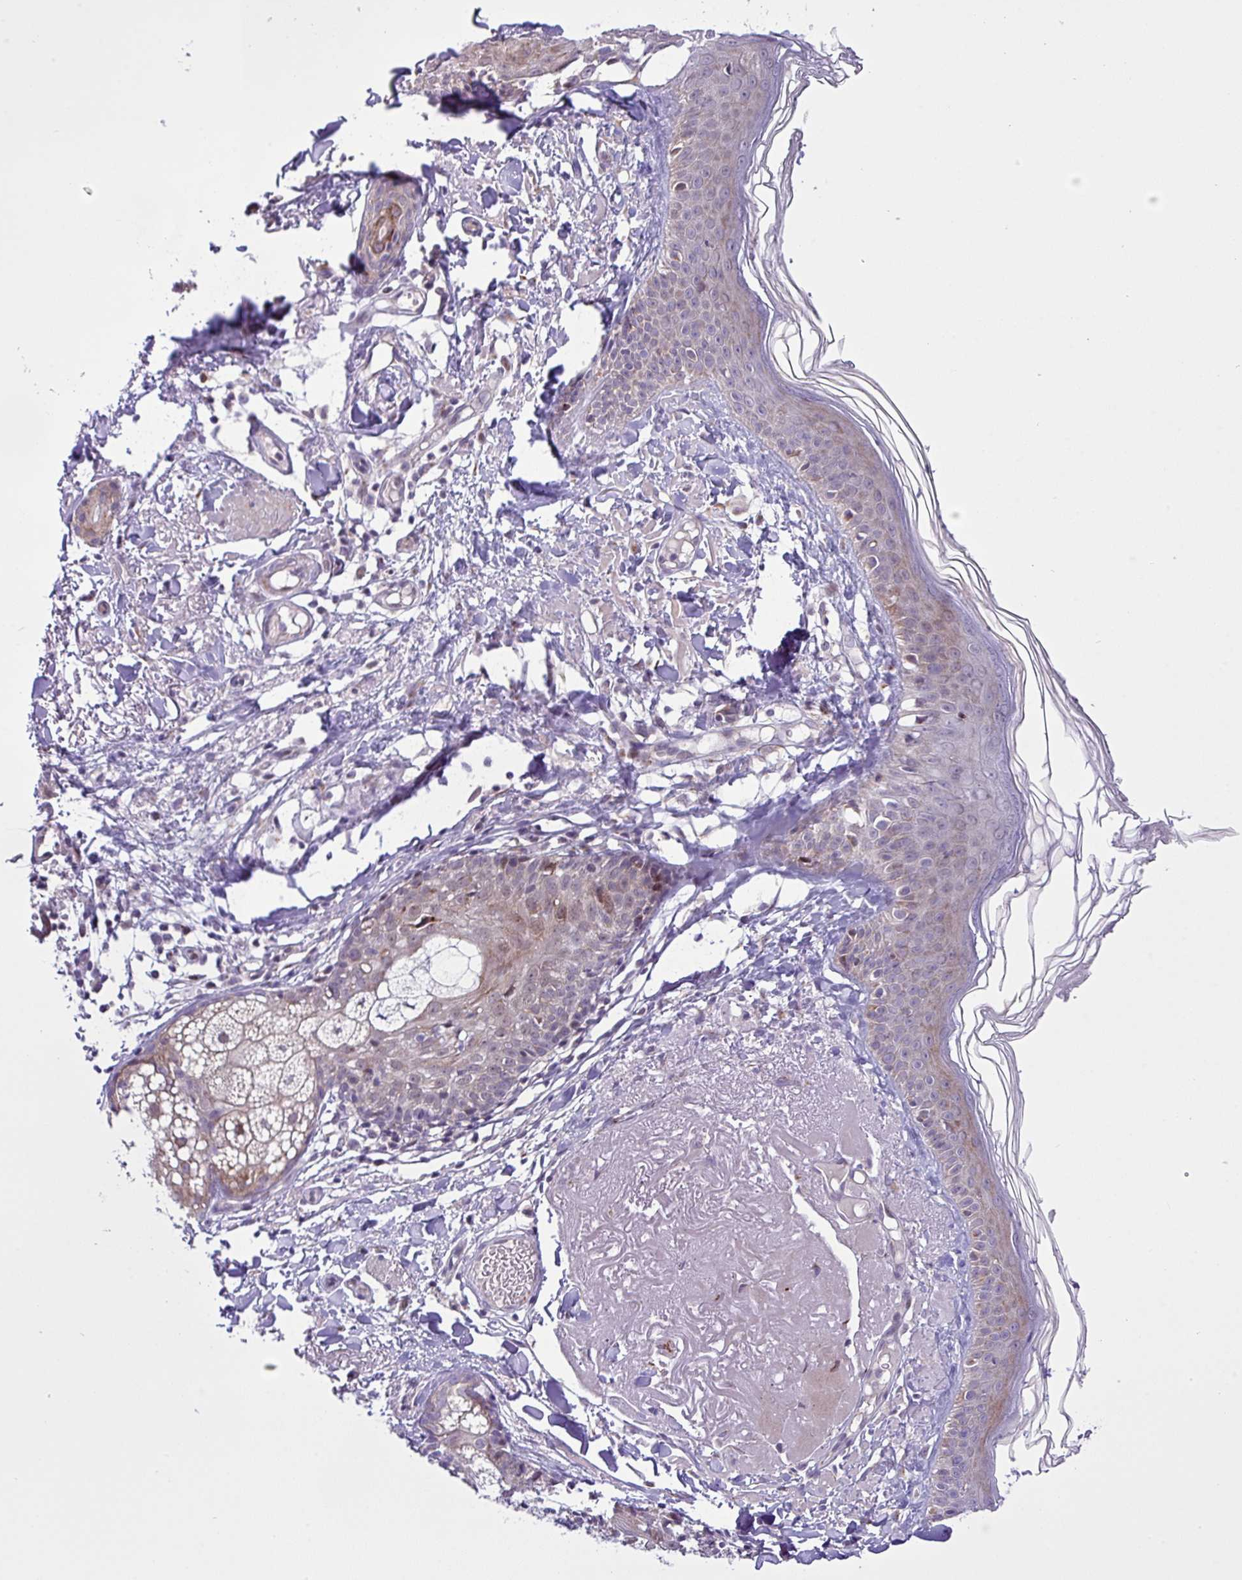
{"staining": {"intensity": "negative", "quantity": "none", "location": "none"}, "tissue": "skin", "cell_type": "Fibroblasts", "image_type": "normal", "snomed": [{"axis": "morphology", "description": "Normal tissue, NOS"}, {"axis": "morphology", "description": "Malignant melanoma, NOS"}, {"axis": "topography", "description": "Skin"}], "caption": "IHC of normal skin reveals no staining in fibroblasts. Brightfield microscopy of immunohistochemistry stained with DAB (brown) and hematoxylin (blue), captured at high magnification.", "gene": "B3GNT9", "patient": {"sex": "male", "age": 80}}